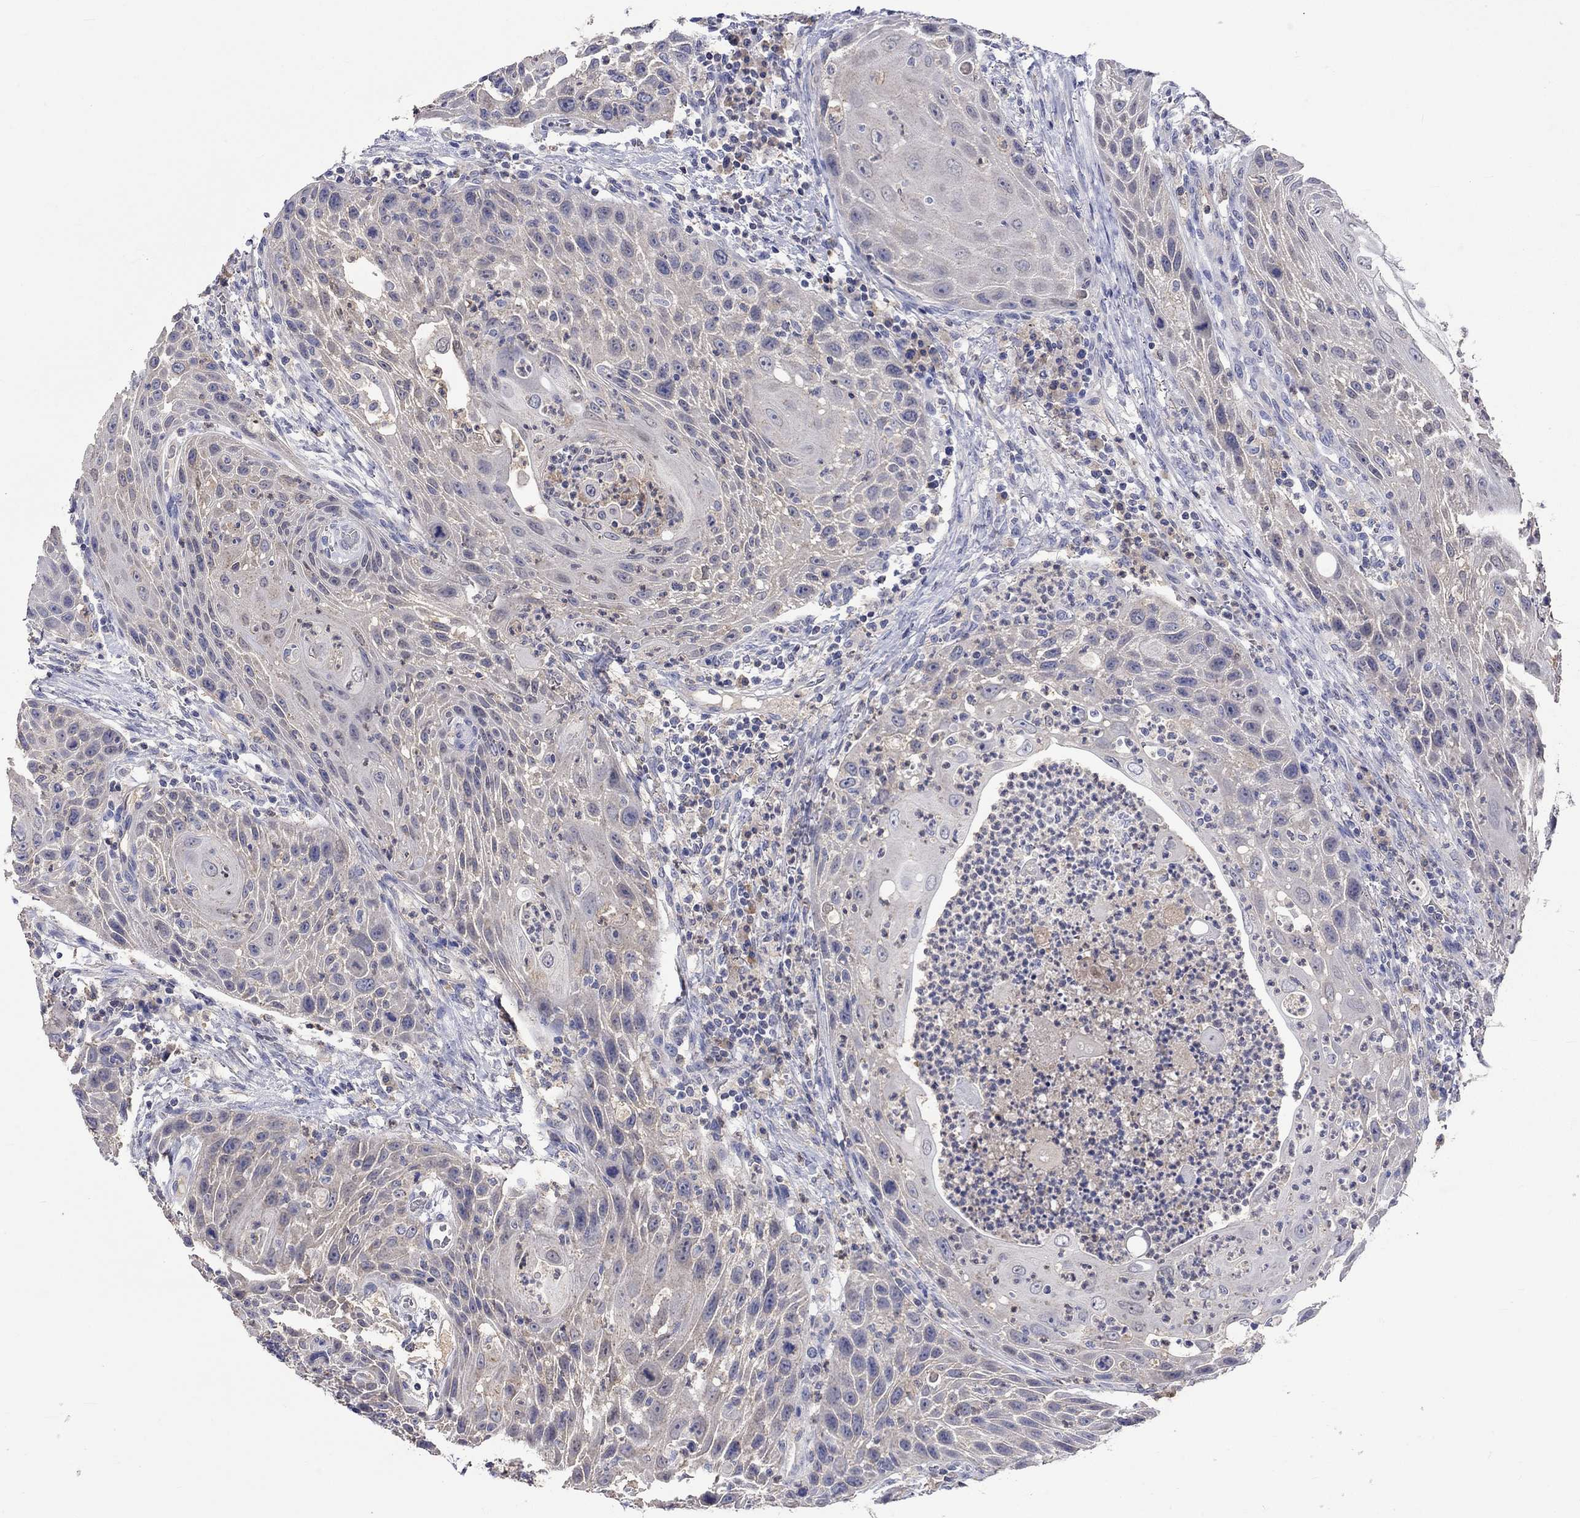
{"staining": {"intensity": "negative", "quantity": "none", "location": "none"}, "tissue": "head and neck cancer", "cell_type": "Tumor cells", "image_type": "cancer", "snomed": [{"axis": "morphology", "description": "Squamous cell carcinoma, NOS"}, {"axis": "topography", "description": "Head-Neck"}], "caption": "DAB (3,3'-diaminobenzidine) immunohistochemical staining of head and neck cancer (squamous cell carcinoma) exhibits no significant expression in tumor cells. Brightfield microscopy of immunohistochemistry (IHC) stained with DAB (3,3'-diaminobenzidine) (brown) and hematoxylin (blue), captured at high magnification.", "gene": "LRFN4", "patient": {"sex": "male", "age": 69}}